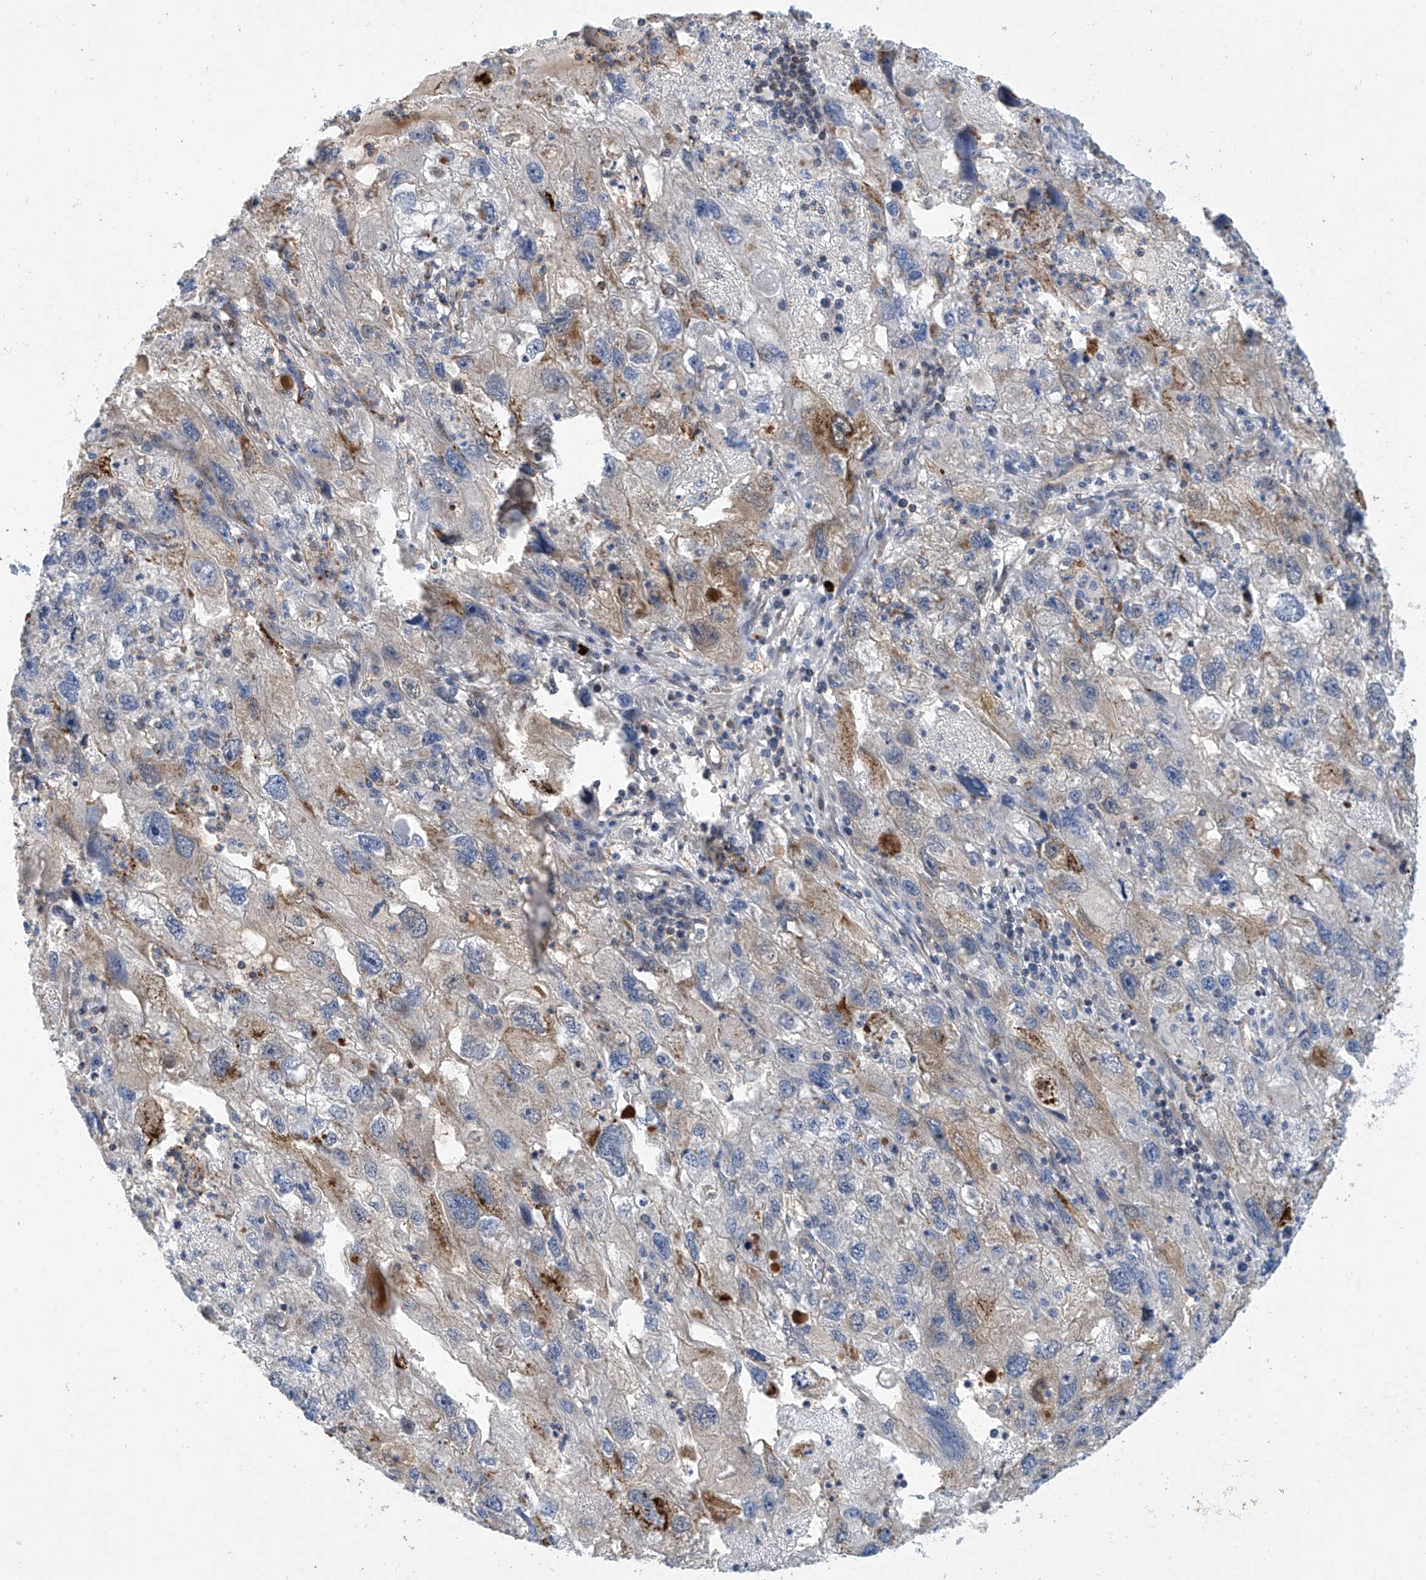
{"staining": {"intensity": "weak", "quantity": "<25%", "location": "cytoplasmic/membranous"}, "tissue": "endometrial cancer", "cell_type": "Tumor cells", "image_type": "cancer", "snomed": [{"axis": "morphology", "description": "Adenocarcinoma, NOS"}, {"axis": "topography", "description": "Endometrium"}], "caption": "A high-resolution photomicrograph shows immunohistochemistry (IHC) staining of adenocarcinoma (endometrial), which shows no significant positivity in tumor cells.", "gene": "IBA57", "patient": {"sex": "female", "age": 49}}